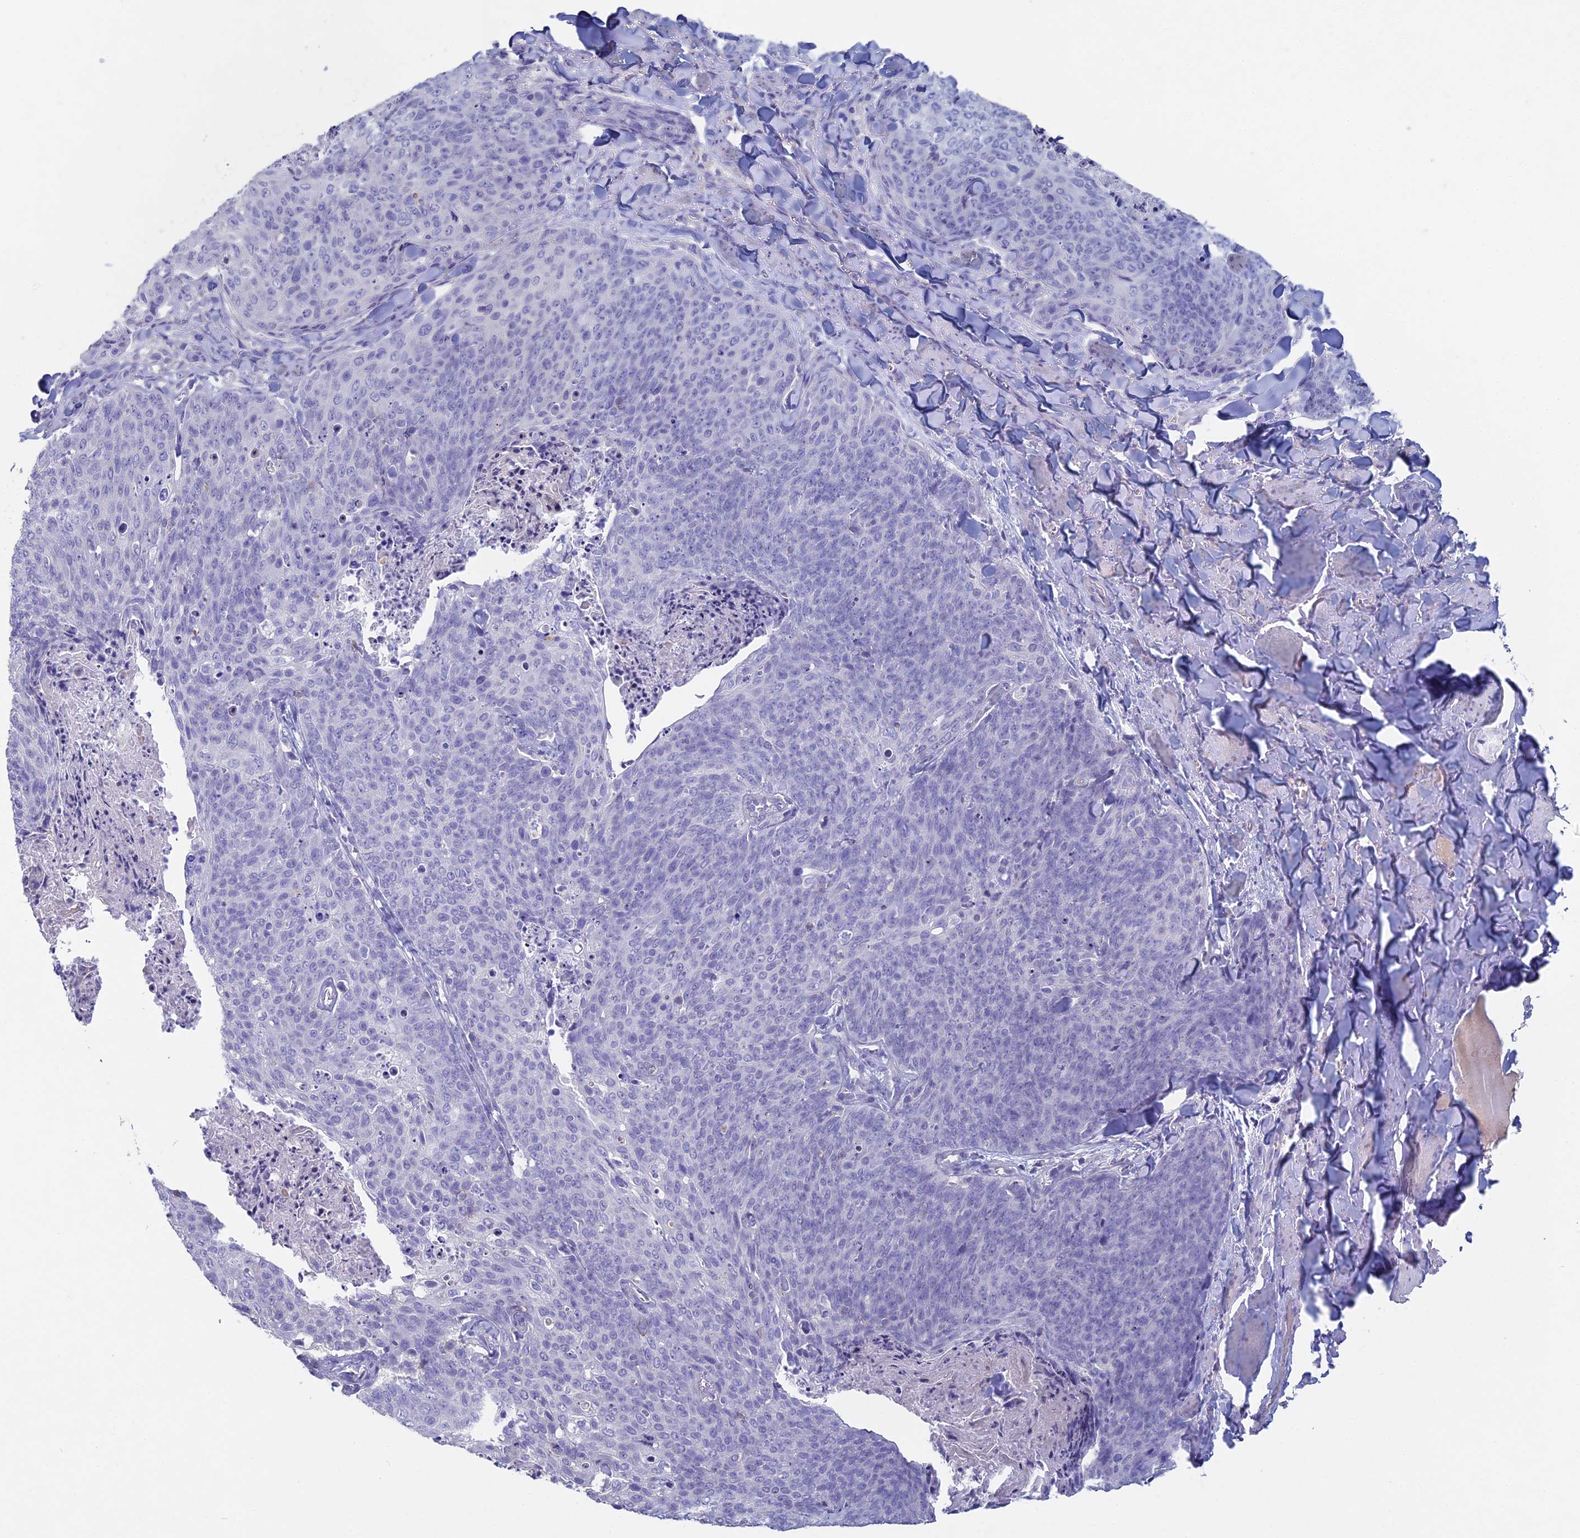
{"staining": {"intensity": "negative", "quantity": "none", "location": "none"}, "tissue": "skin cancer", "cell_type": "Tumor cells", "image_type": "cancer", "snomed": [{"axis": "morphology", "description": "Squamous cell carcinoma, NOS"}, {"axis": "topography", "description": "Skin"}, {"axis": "topography", "description": "Vulva"}], "caption": "Tumor cells are negative for brown protein staining in skin cancer.", "gene": "NCAM1", "patient": {"sex": "female", "age": 85}}